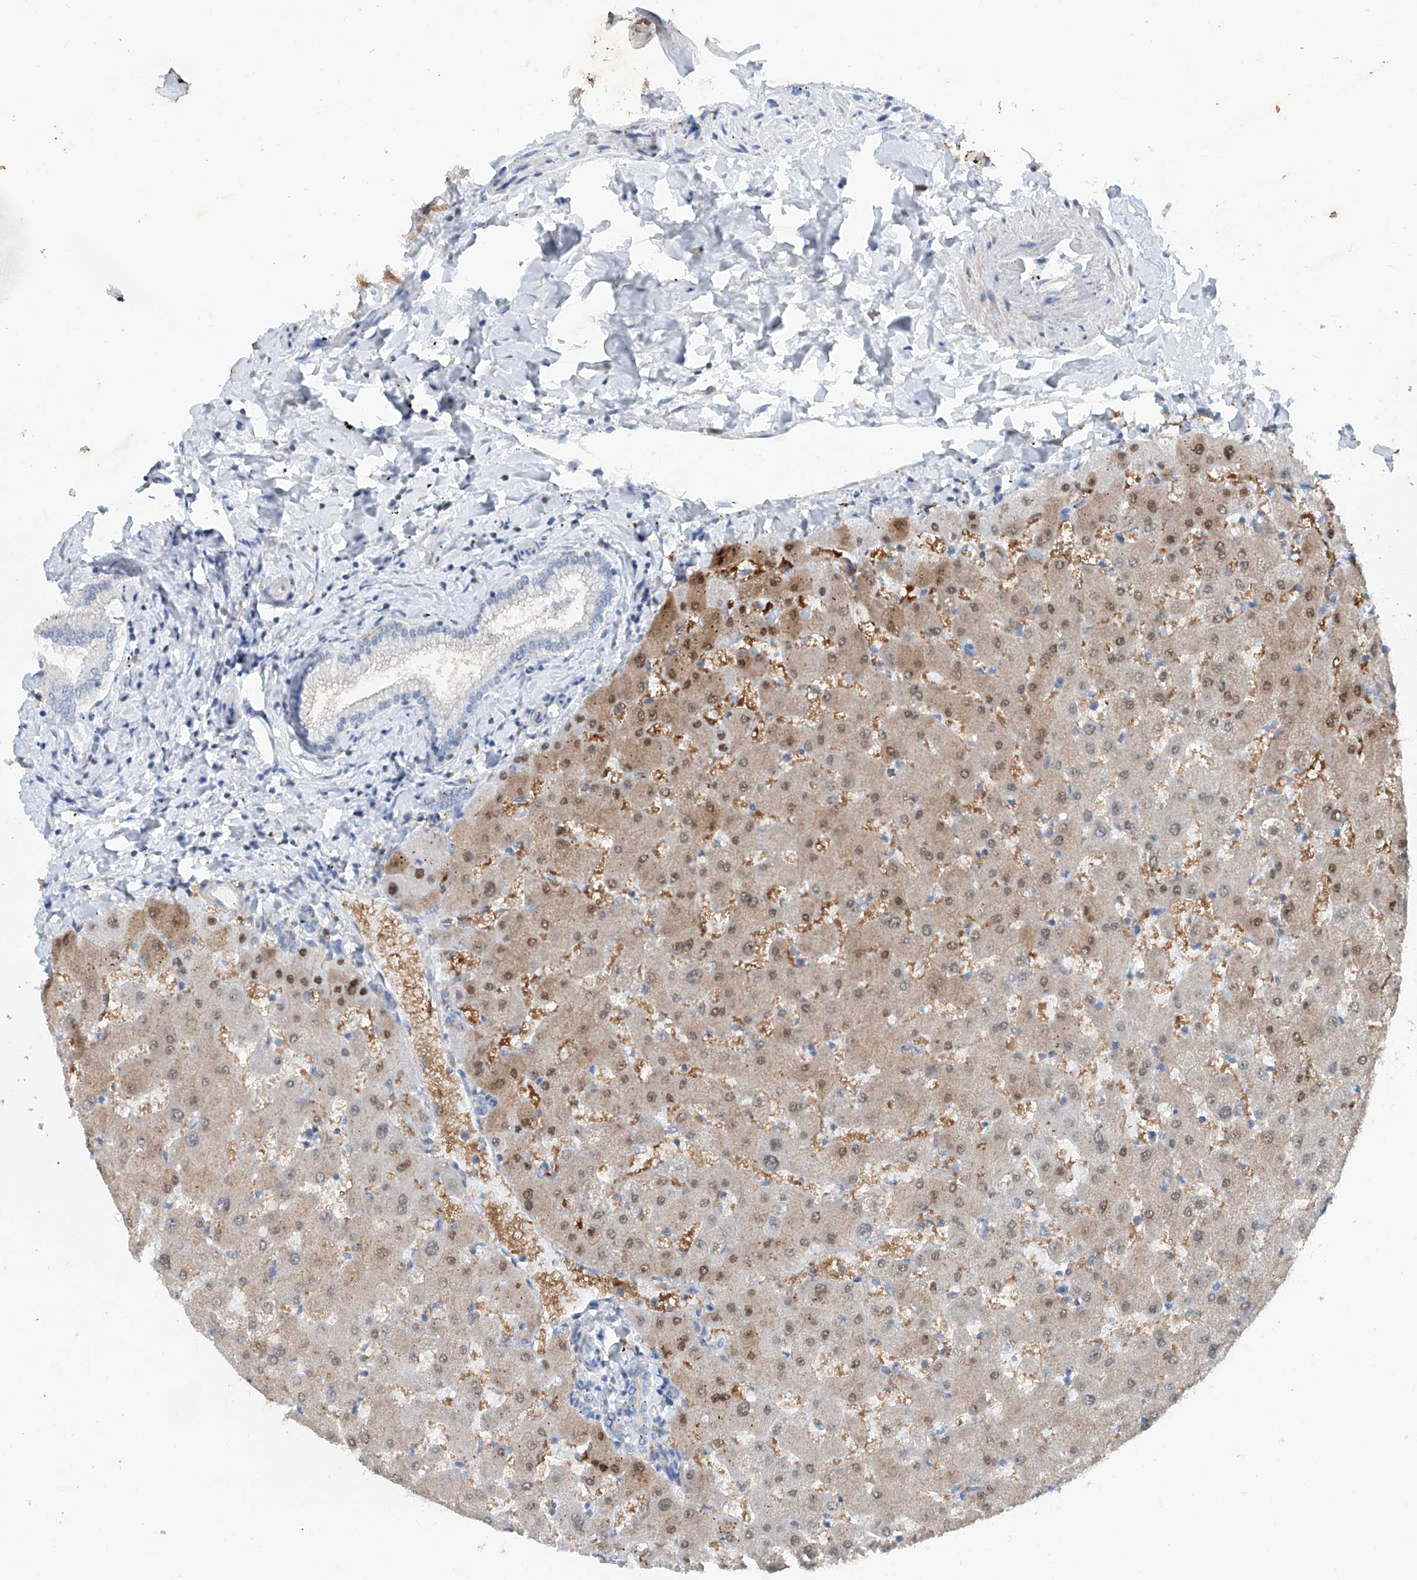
{"staining": {"intensity": "negative", "quantity": "none", "location": "none"}, "tissue": "liver", "cell_type": "Cholangiocytes", "image_type": "normal", "snomed": [{"axis": "morphology", "description": "Normal tissue, NOS"}, {"axis": "topography", "description": "Liver"}], "caption": "IHC micrograph of normal human liver stained for a protein (brown), which reveals no staining in cholangiocytes.", "gene": "ANKRD34A", "patient": {"sex": "female", "age": 63}}